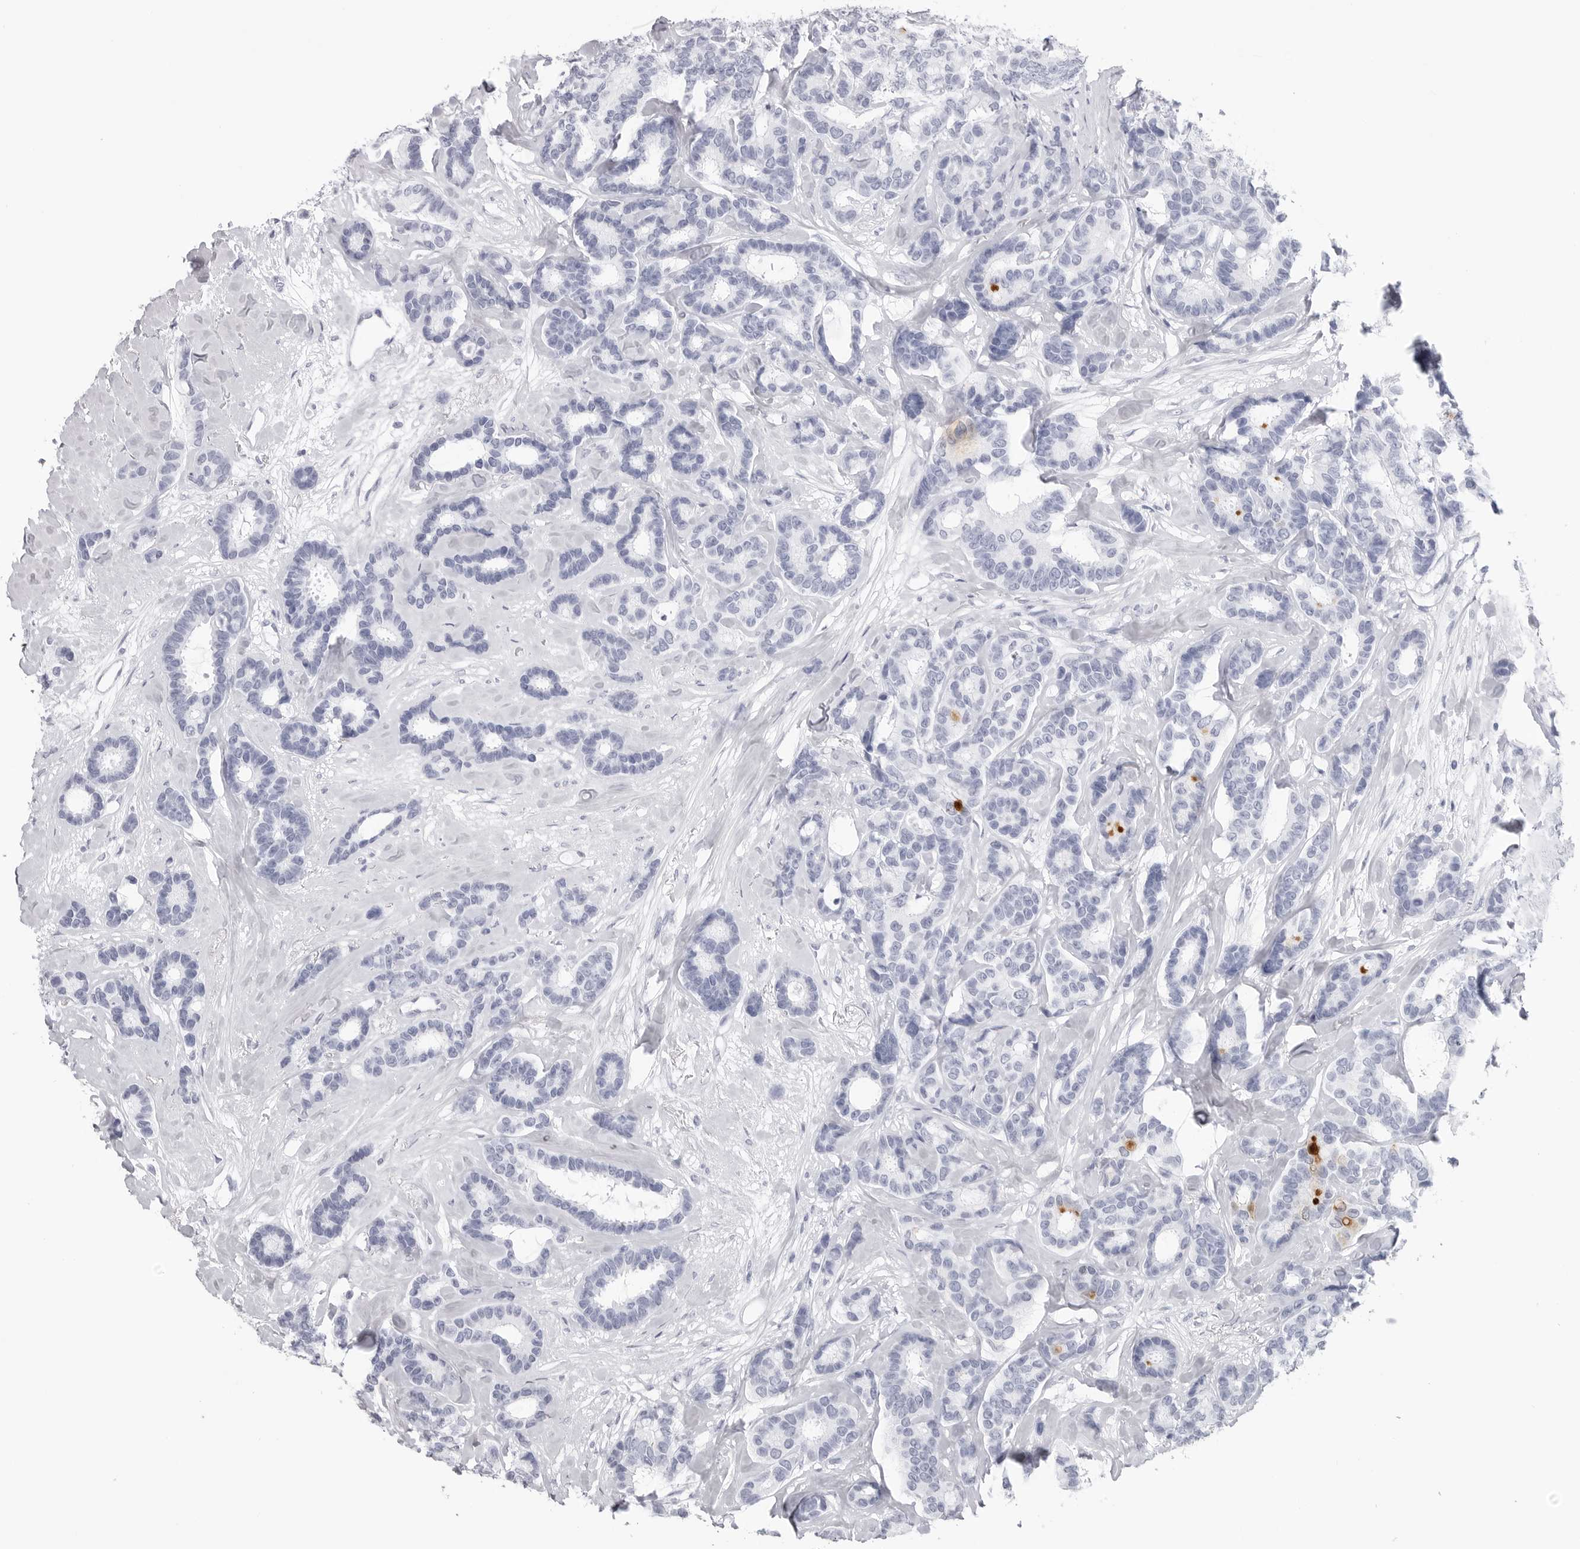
{"staining": {"intensity": "strong", "quantity": "<25%", "location": "cytoplasmic/membranous"}, "tissue": "breast cancer", "cell_type": "Tumor cells", "image_type": "cancer", "snomed": [{"axis": "morphology", "description": "Duct carcinoma"}, {"axis": "topography", "description": "Breast"}], "caption": "Breast infiltrating ductal carcinoma stained for a protein demonstrates strong cytoplasmic/membranous positivity in tumor cells.", "gene": "CST2", "patient": {"sex": "female", "age": 87}}